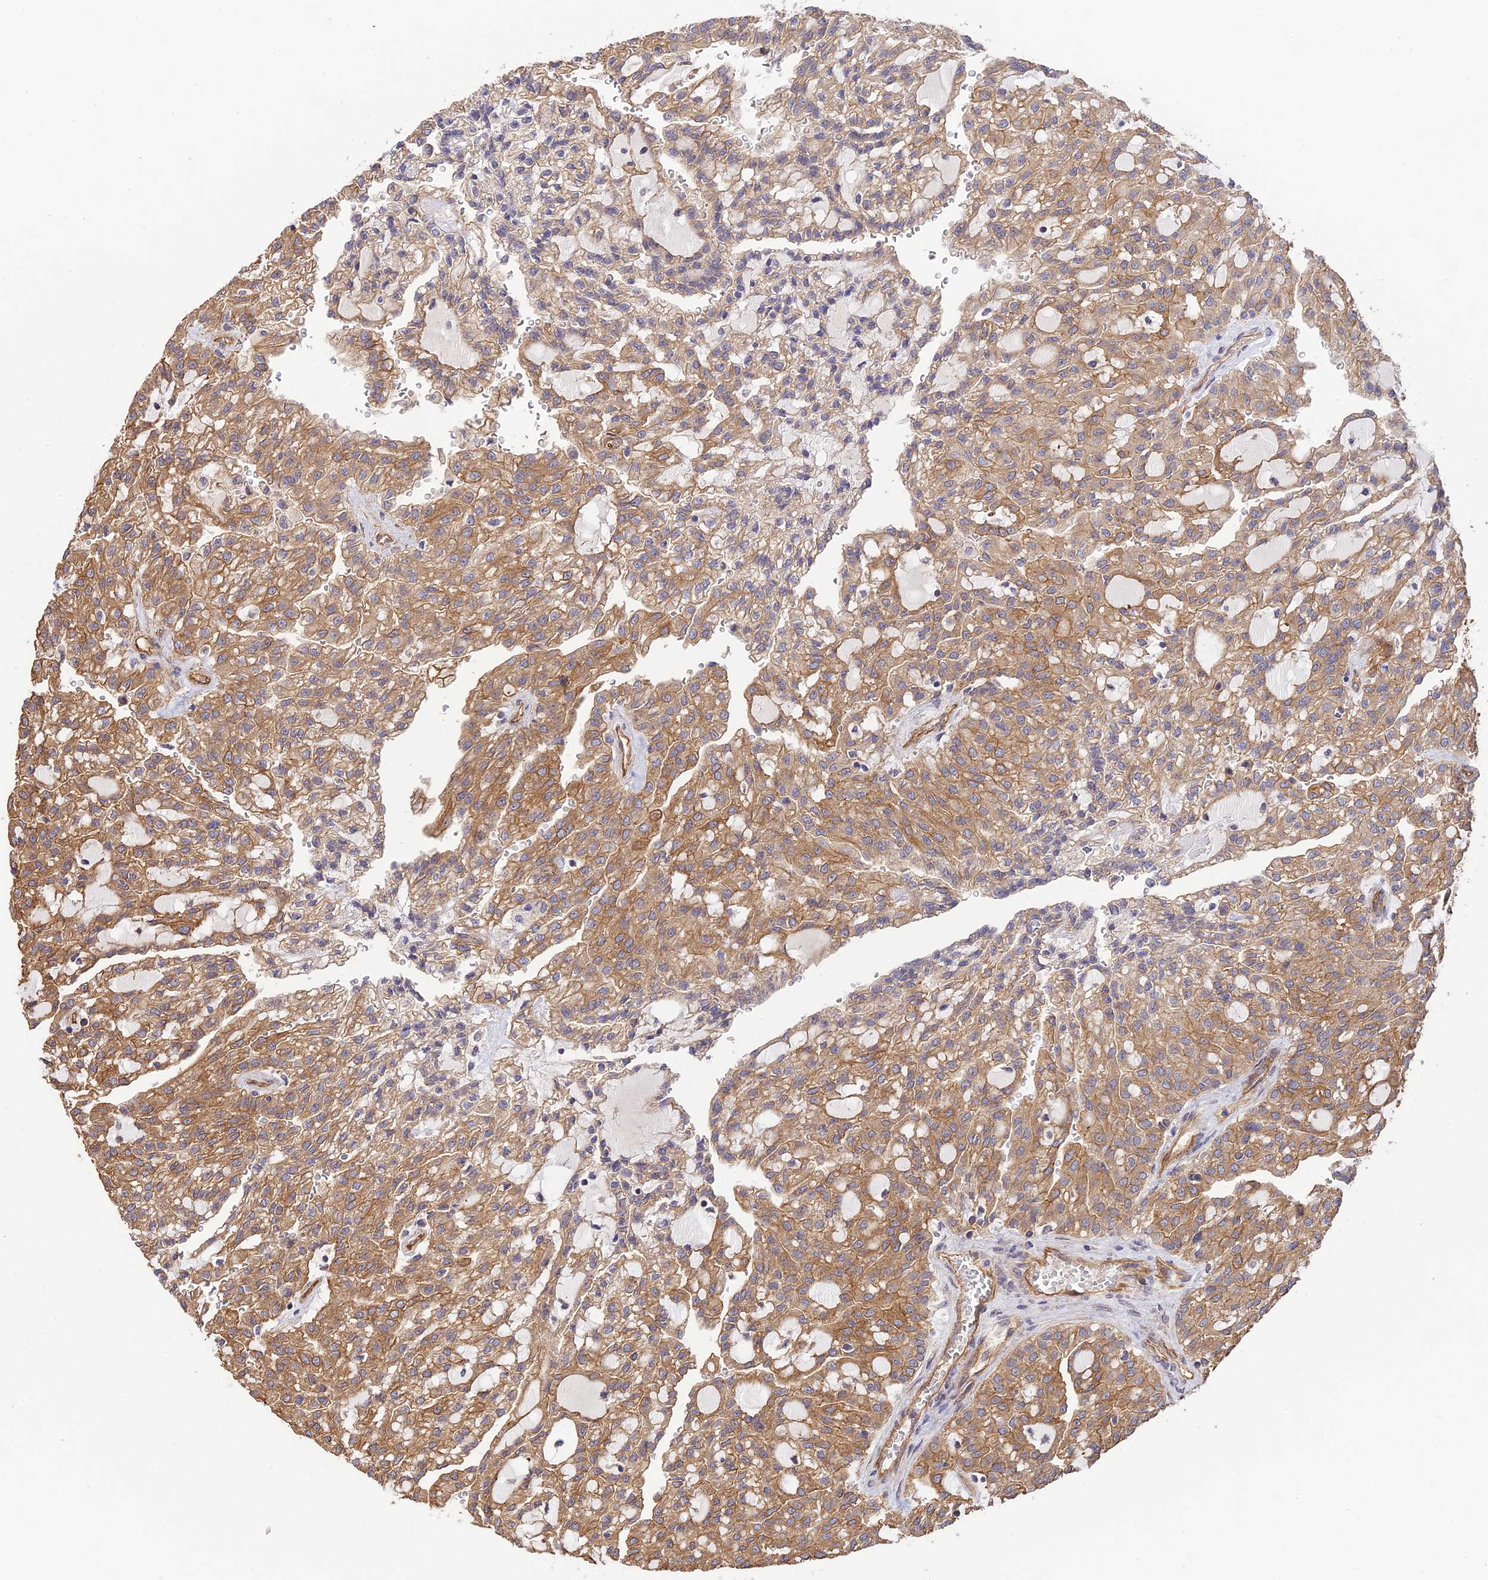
{"staining": {"intensity": "moderate", "quantity": ">75%", "location": "cytoplasmic/membranous"}, "tissue": "renal cancer", "cell_type": "Tumor cells", "image_type": "cancer", "snomed": [{"axis": "morphology", "description": "Adenocarcinoma, NOS"}, {"axis": "topography", "description": "Kidney"}], "caption": "Protein analysis of renal adenocarcinoma tissue shows moderate cytoplasmic/membranous positivity in approximately >75% of tumor cells.", "gene": "HOMER2", "patient": {"sex": "male", "age": 63}}